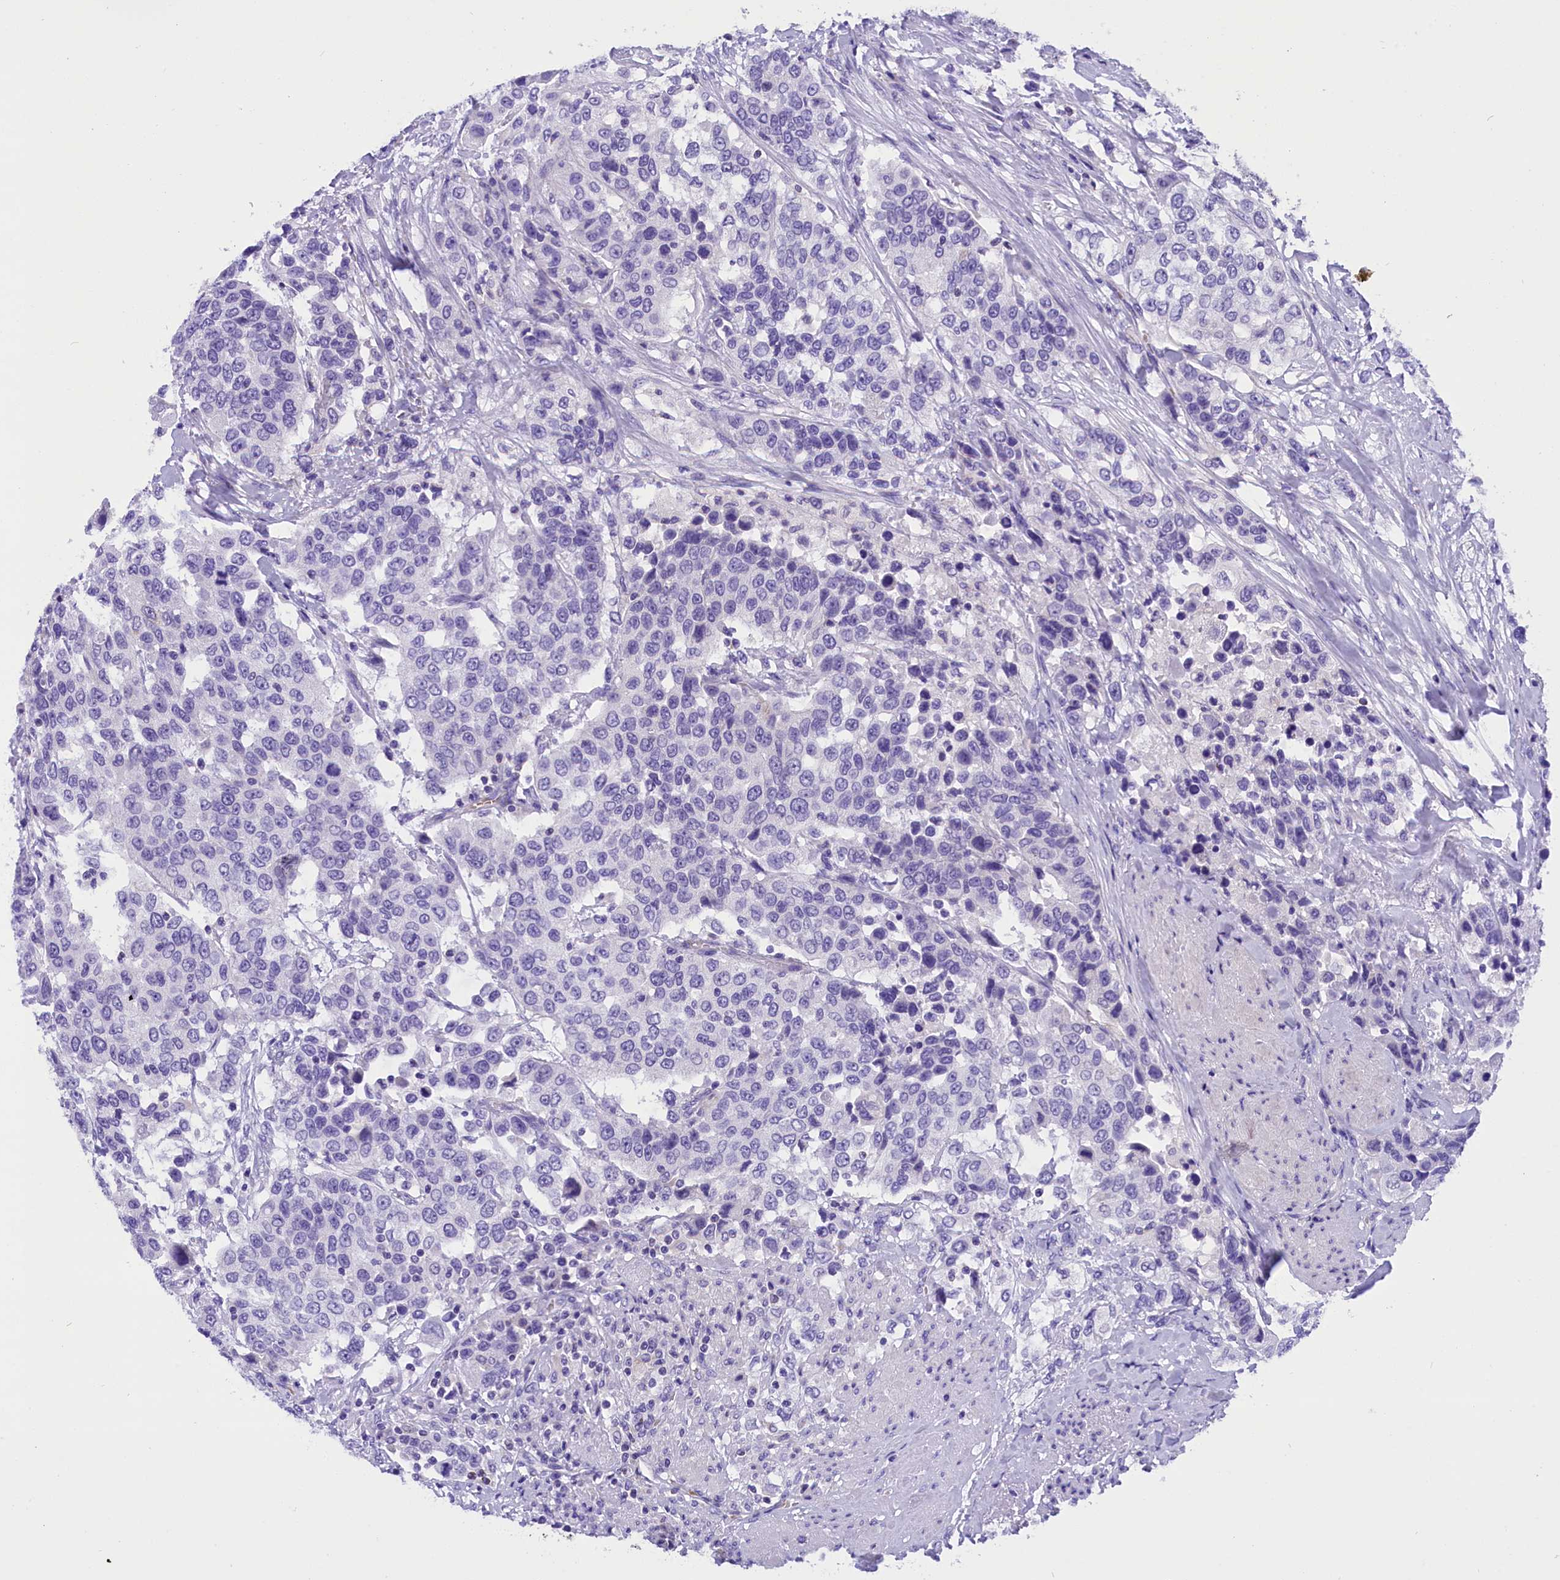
{"staining": {"intensity": "negative", "quantity": "none", "location": "none"}, "tissue": "urothelial cancer", "cell_type": "Tumor cells", "image_type": "cancer", "snomed": [{"axis": "morphology", "description": "Urothelial carcinoma, High grade"}, {"axis": "topography", "description": "Urinary bladder"}], "caption": "A high-resolution image shows immunohistochemistry (IHC) staining of urothelial cancer, which demonstrates no significant positivity in tumor cells.", "gene": "ABAT", "patient": {"sex": "female", "age": 80}}